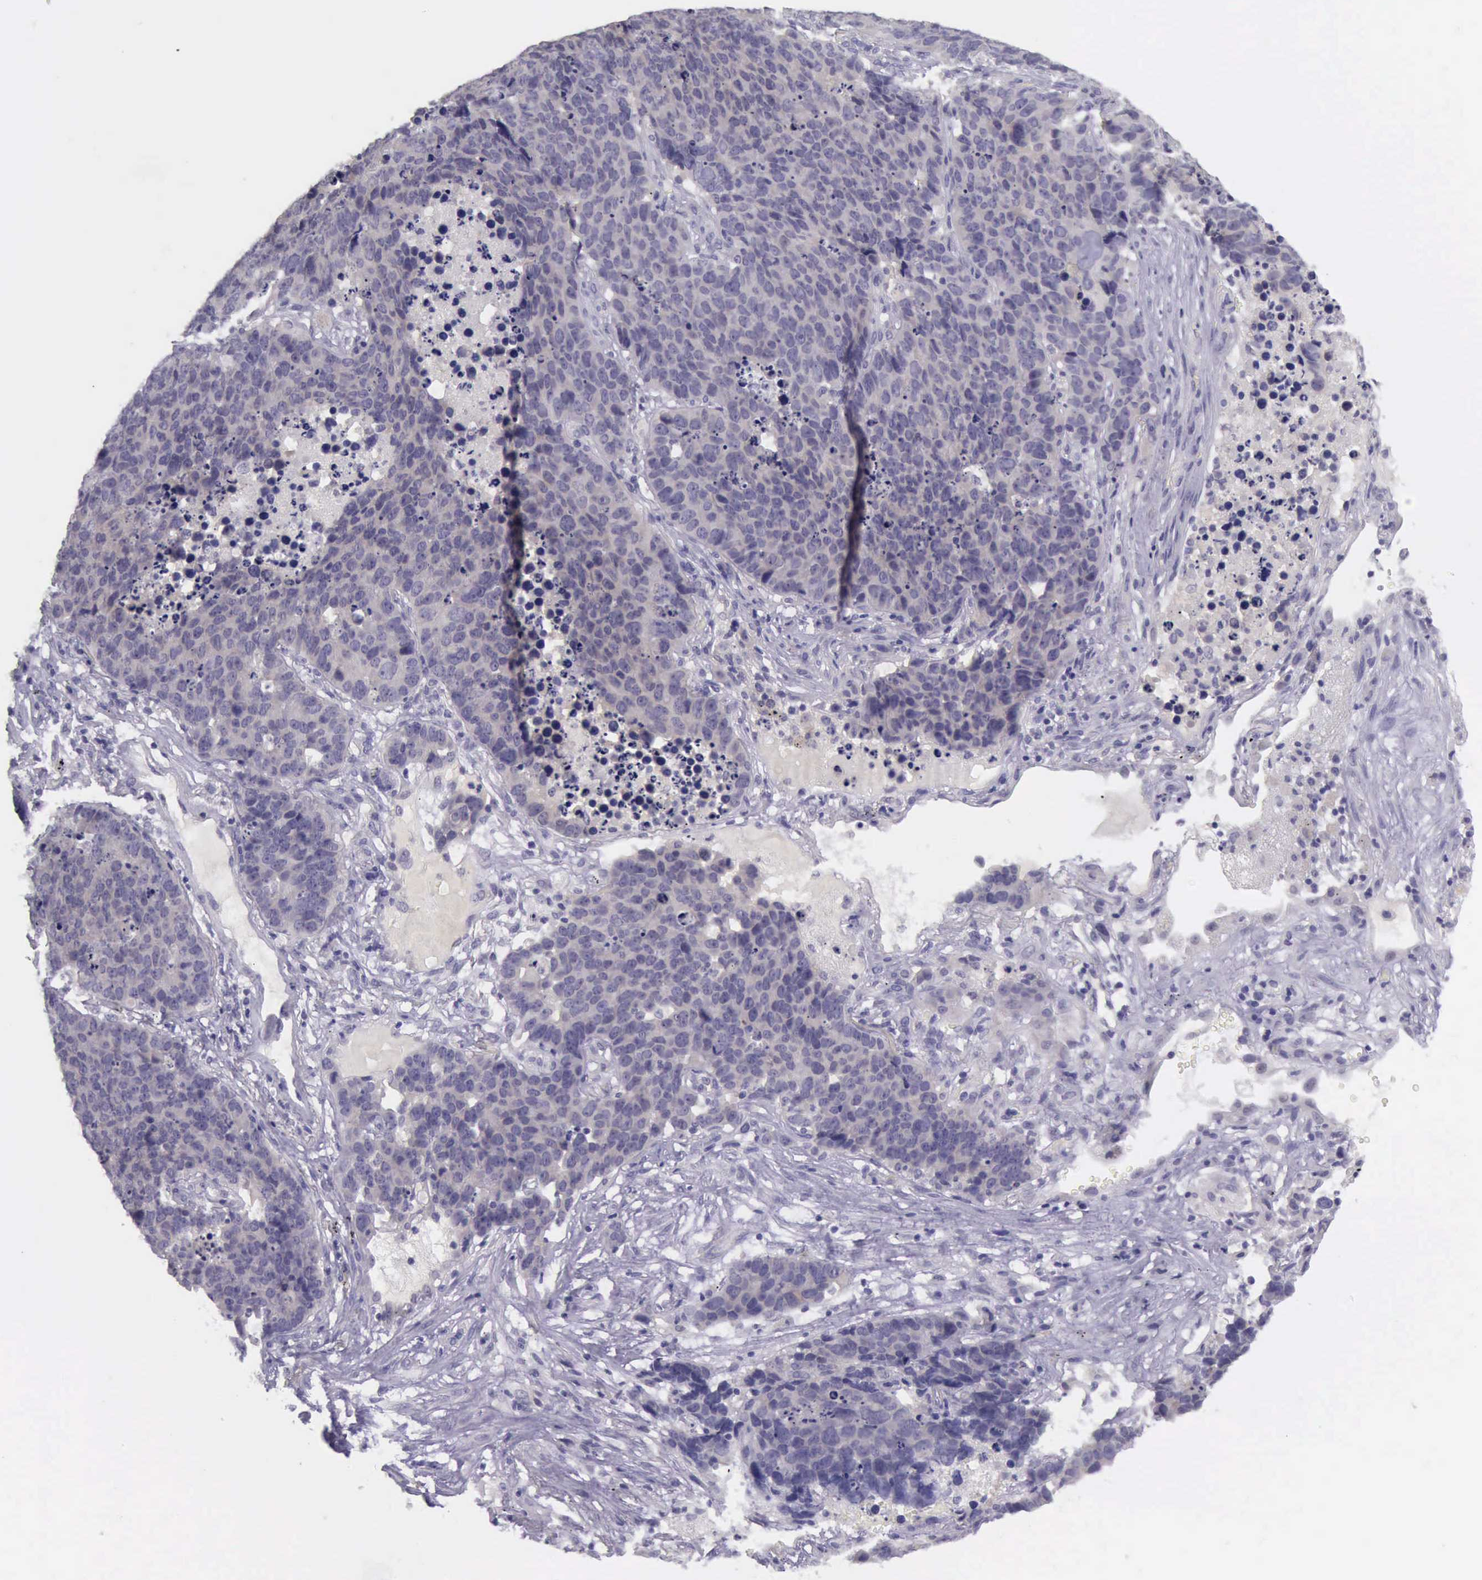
{"staining": {"intensity": "negative", "quantity": "none", "location": "none"}, "tissue": "lung cancer", "cell_type": "Tumor cells", "image_type": "cancer", "snomed": [{"axis": "morphology", "description": "Carcinoid, malignant, NOS"}, {"axis": "topography", "description": "Lung"}], "caption": "An IHC image of lung cancer is shown. There is no staining in tumor cells of lung cancer.", "gene": "ARNT2", "patient": {"sex": "male", "age": 60}}